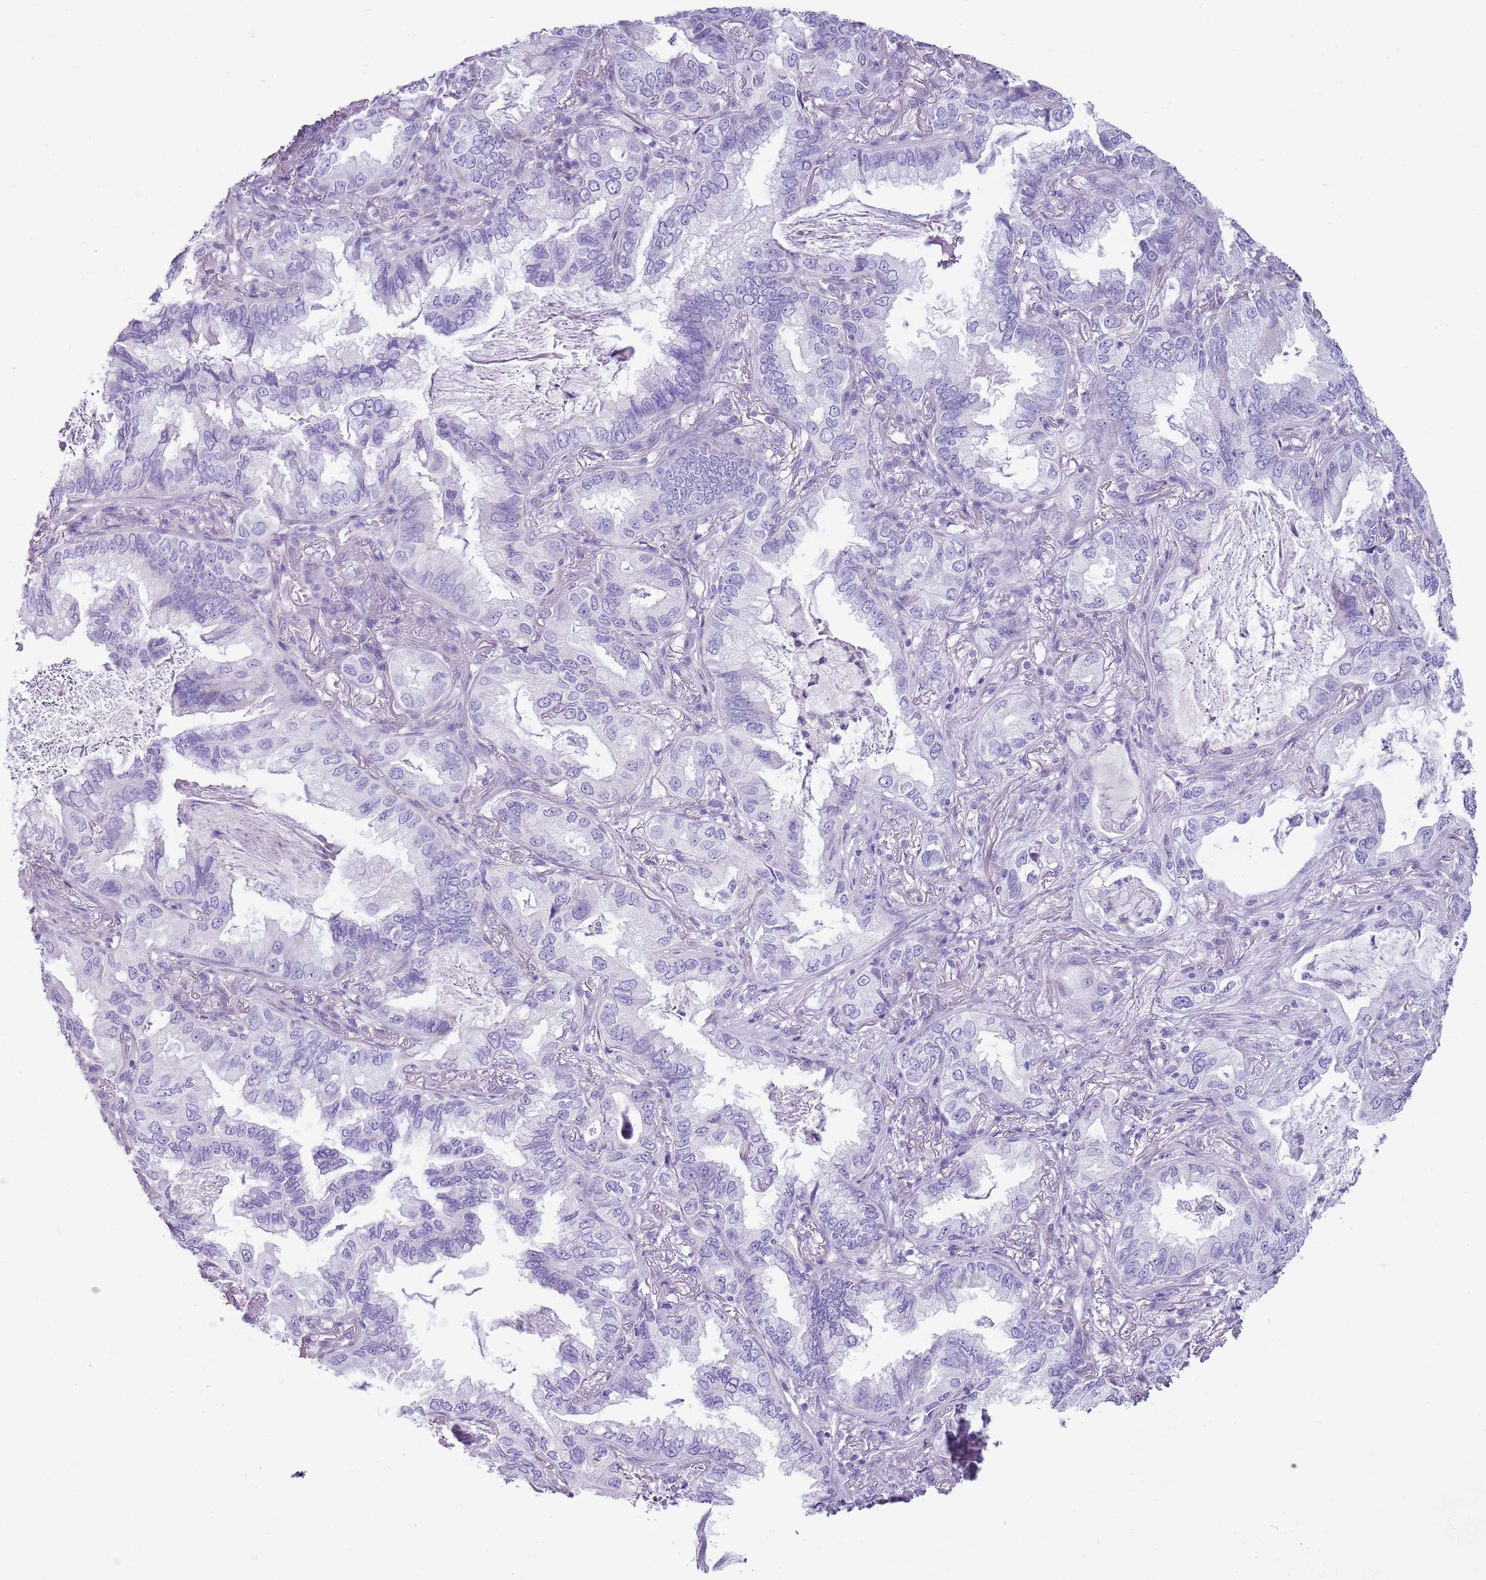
{"staining": {"intensity": "negative", "quantity": "none", "location": "none"}, "tissue": "lung cancer", "cell_type": "Tumor cells", "image_type": "cancer", "snomed": [{"axis": "morphology", "description": "Adenocarcinoma, NOS"}, {"axis": "topography", "description": "Lung"}], "caption": "Lung cancer (adenocarcinoma) stained for a protein using immunohistochemistry (IHC) reveals no expression tumor cells.", "gene": "CD177", "patient": {"sex": "female", "age": 69}}